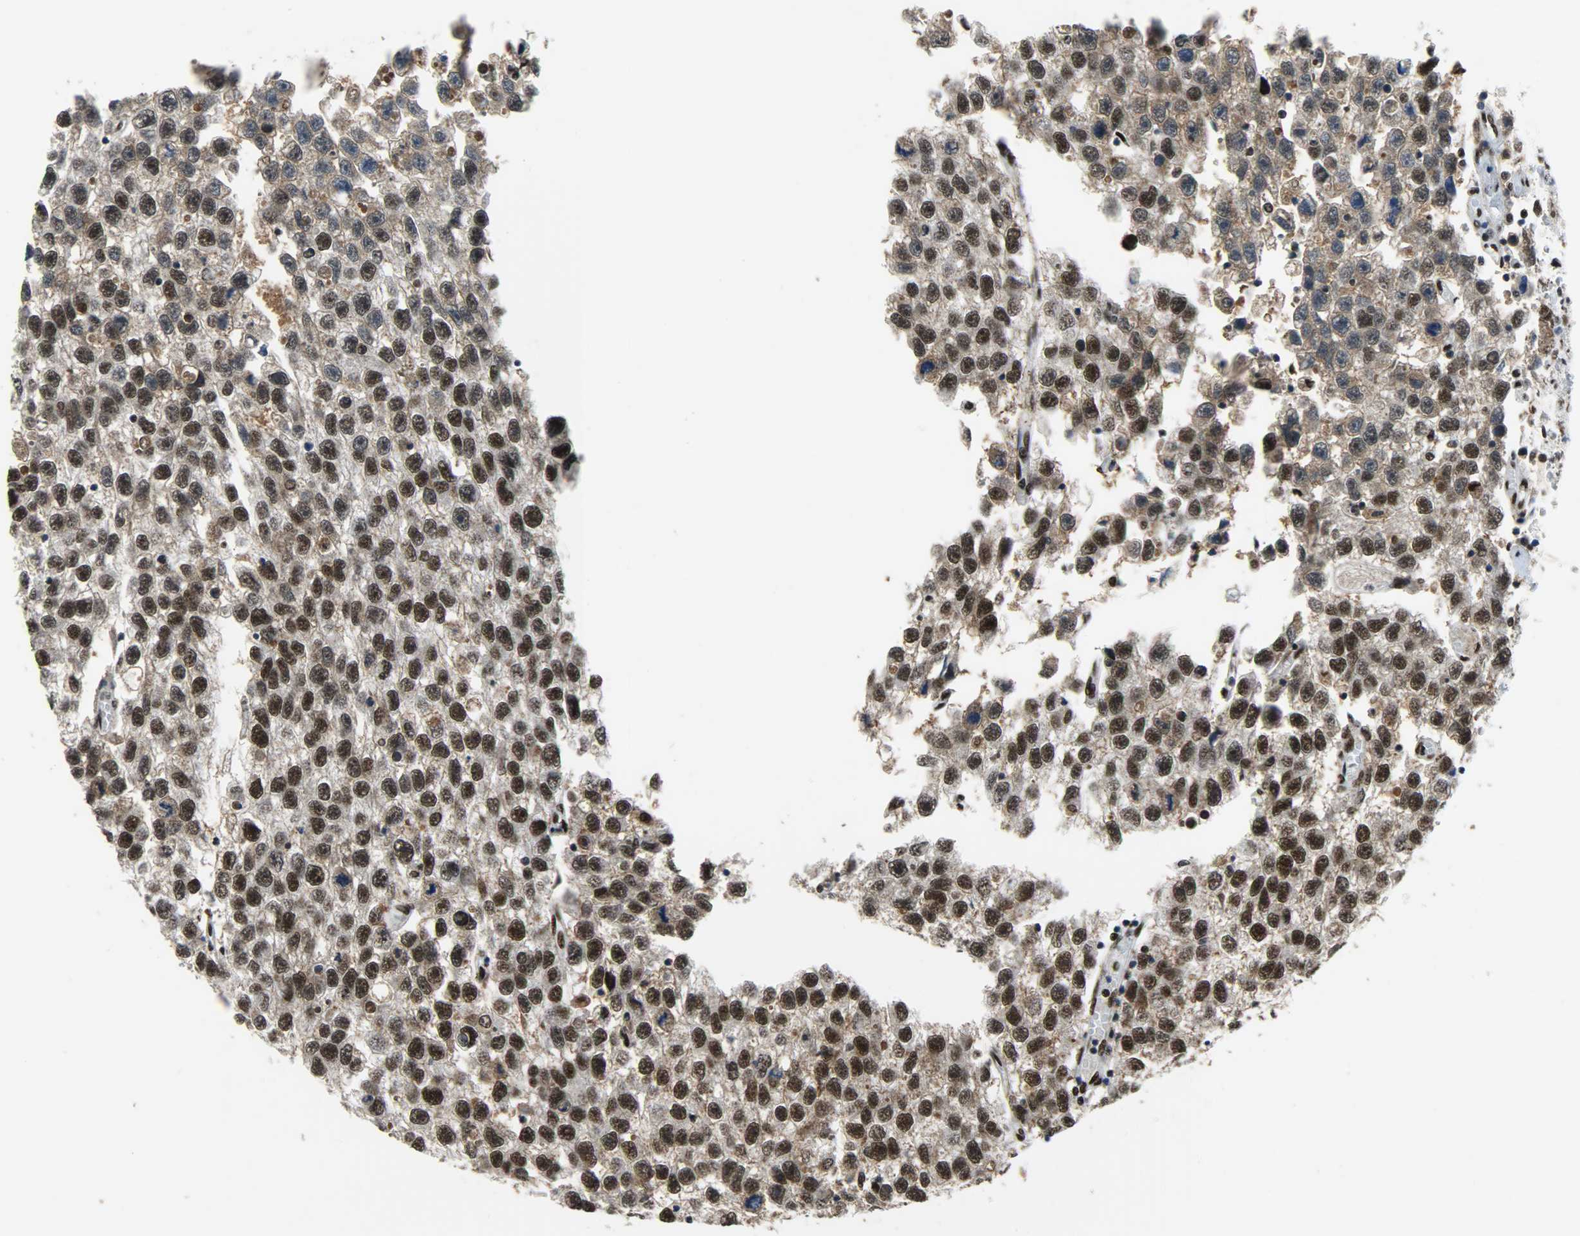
{"staining": {"intensity": "strong", "quantity": ">75%", "location": "cytoplasmic/membranous,nuclear"}, "tissue": "testis cancer", "cell_type": "Tumor cells", "image_type": "cancer", "snomed": [{"axis": "morphology", "description": "Seminoma, NOS"}, {"axis": "topography", "description": "Testis"}], "caption": "Strong cytoplasmic/membranous and nuclear positivity for a protein is seen in about >75% of tumor cells of testis seminoma using immunohistochemistry (IHC).", "gene": "SSB", "patient": {"sex": "male", "age": 33}}